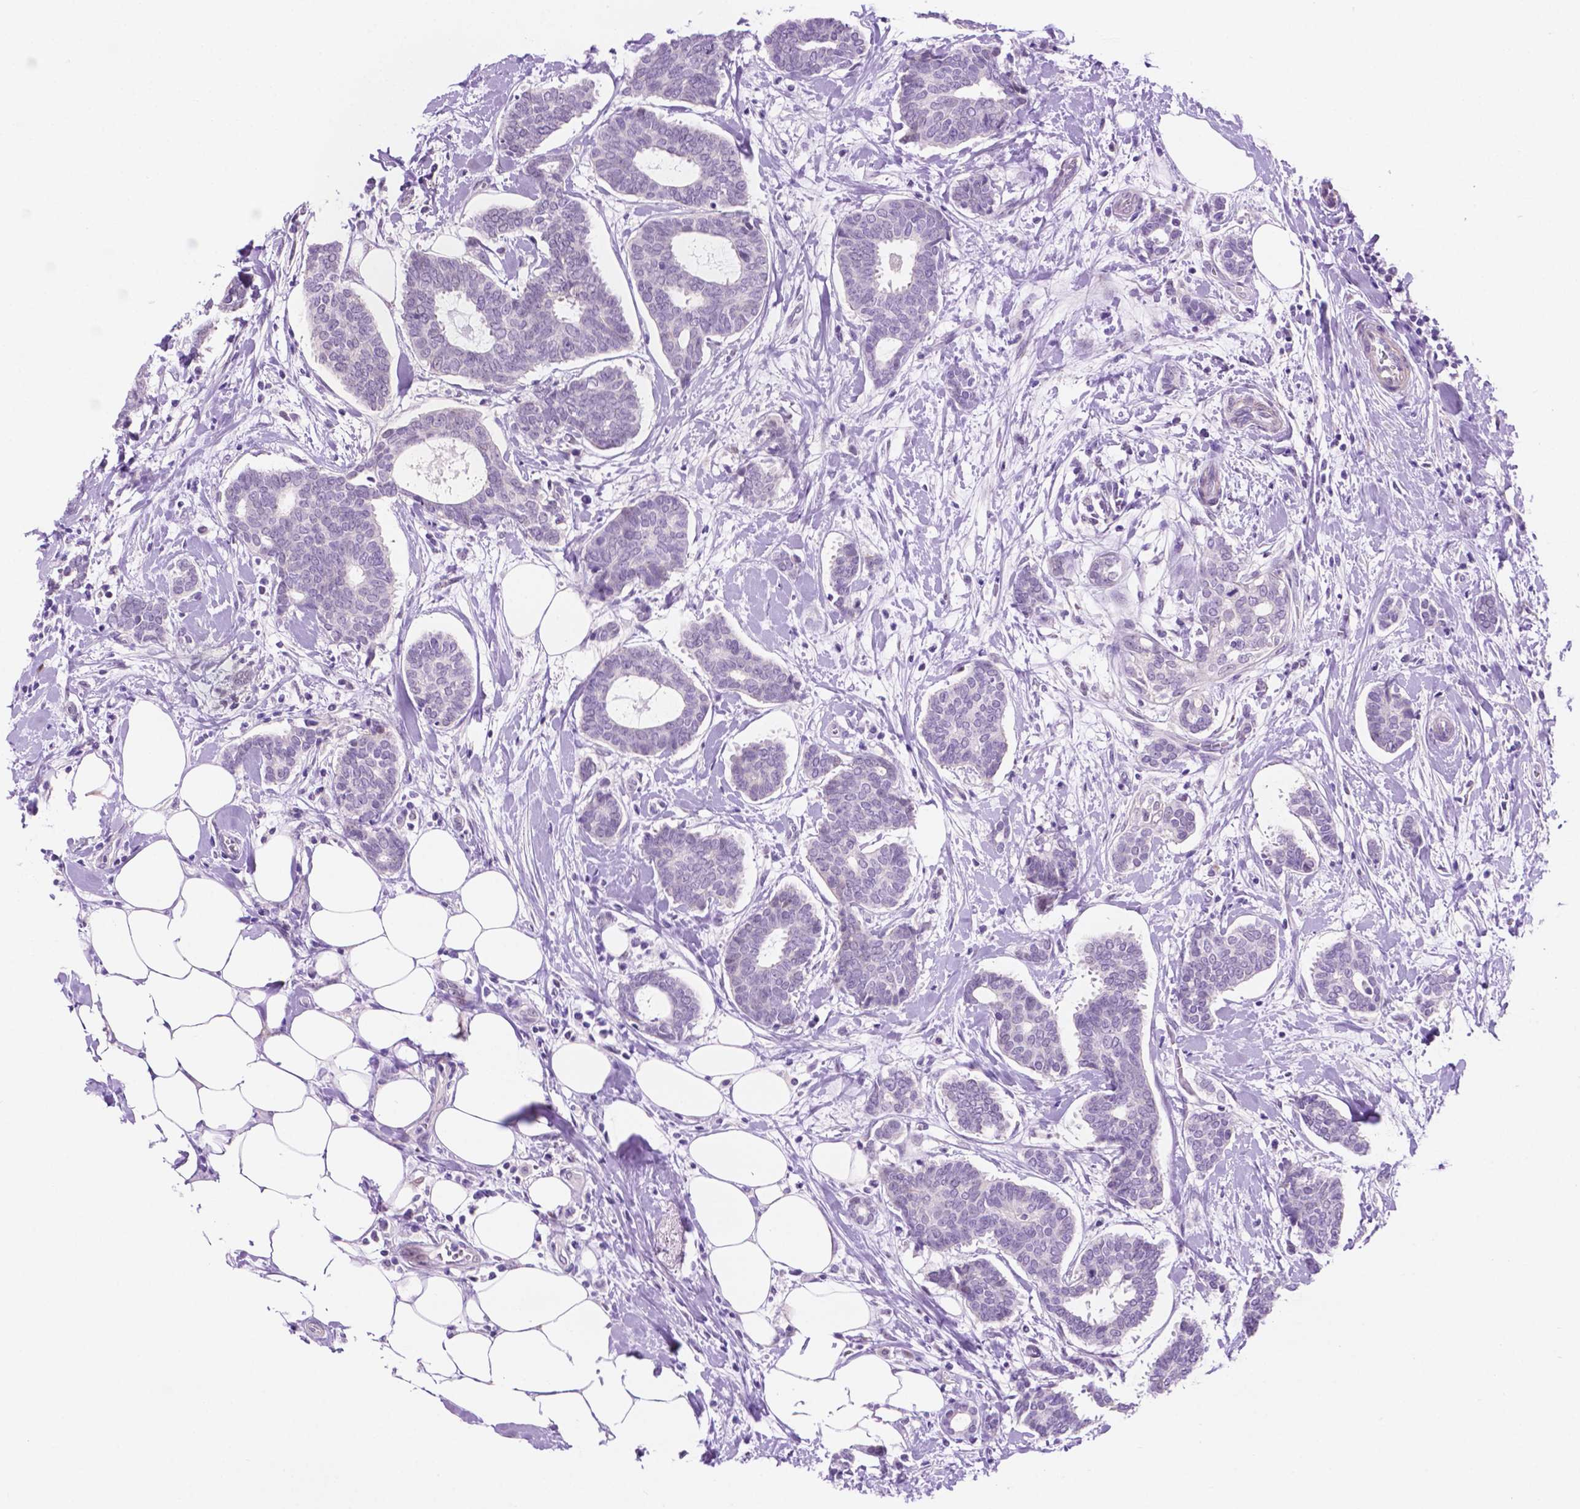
{"staining": {"intensity": "negative", "quantity": "none", "location": "none"}, "tissue": "breast cancer", "cell_type": "Tumor cells", "image_type": "cancer", "snomed": [{"axis": "morphology", "description": "Intraductal carcinoma, in situ"}, {"axis": "morphology", "description": "Duct carcinoma"}, {"axis": "morphology", "description": "Lobular carcinoma, in situ"}, {"axis": "topography", "description": "Breast"}], "caption": "Protein analysis of breast lobular carcinoma in situ reveals no significant expression in tumor cells.", "gene": "ACY3", "patient": {"sex": "female", "age": 44}}